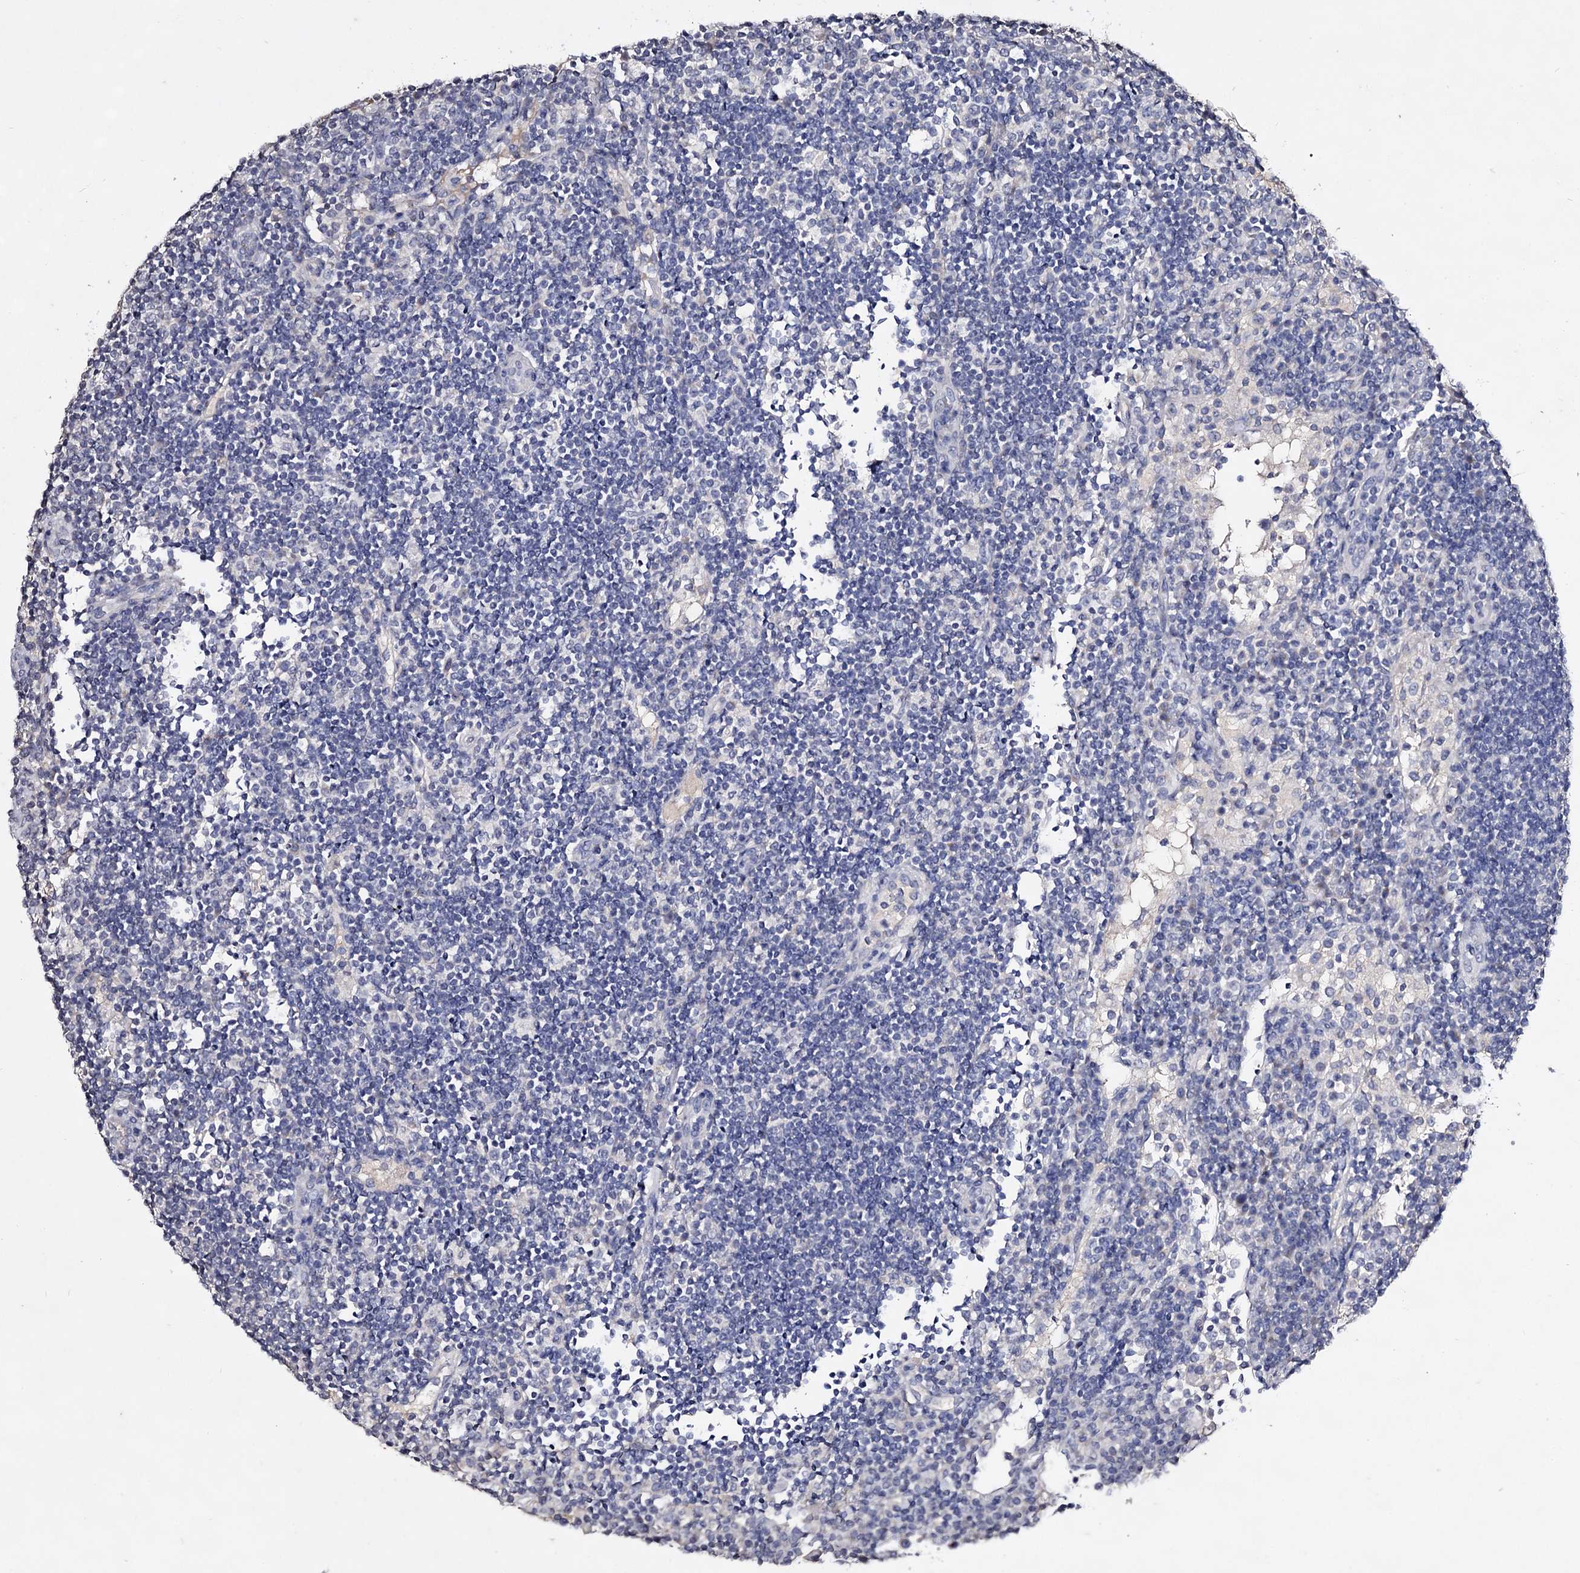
{"staining": {"intensity": "negative", "quantity": "none", "location": "none"}, "tissue": "lymph node", "cell_type": "Germinal center cells", "image_type": "normal", "snomed": [{"axis": "morphology", "description": "Normal tissue, NOS"}, {"axis": "topography", "description": "Lymph node"}], "caption": "A micrograph of human lymph node is negative for staining in germinal center cells. (DAB immunohistochemistry (IHC) with hematoxylin counter stain).", "gene": "PLIN1", "patient": {"sex": "female", "age": 53}}